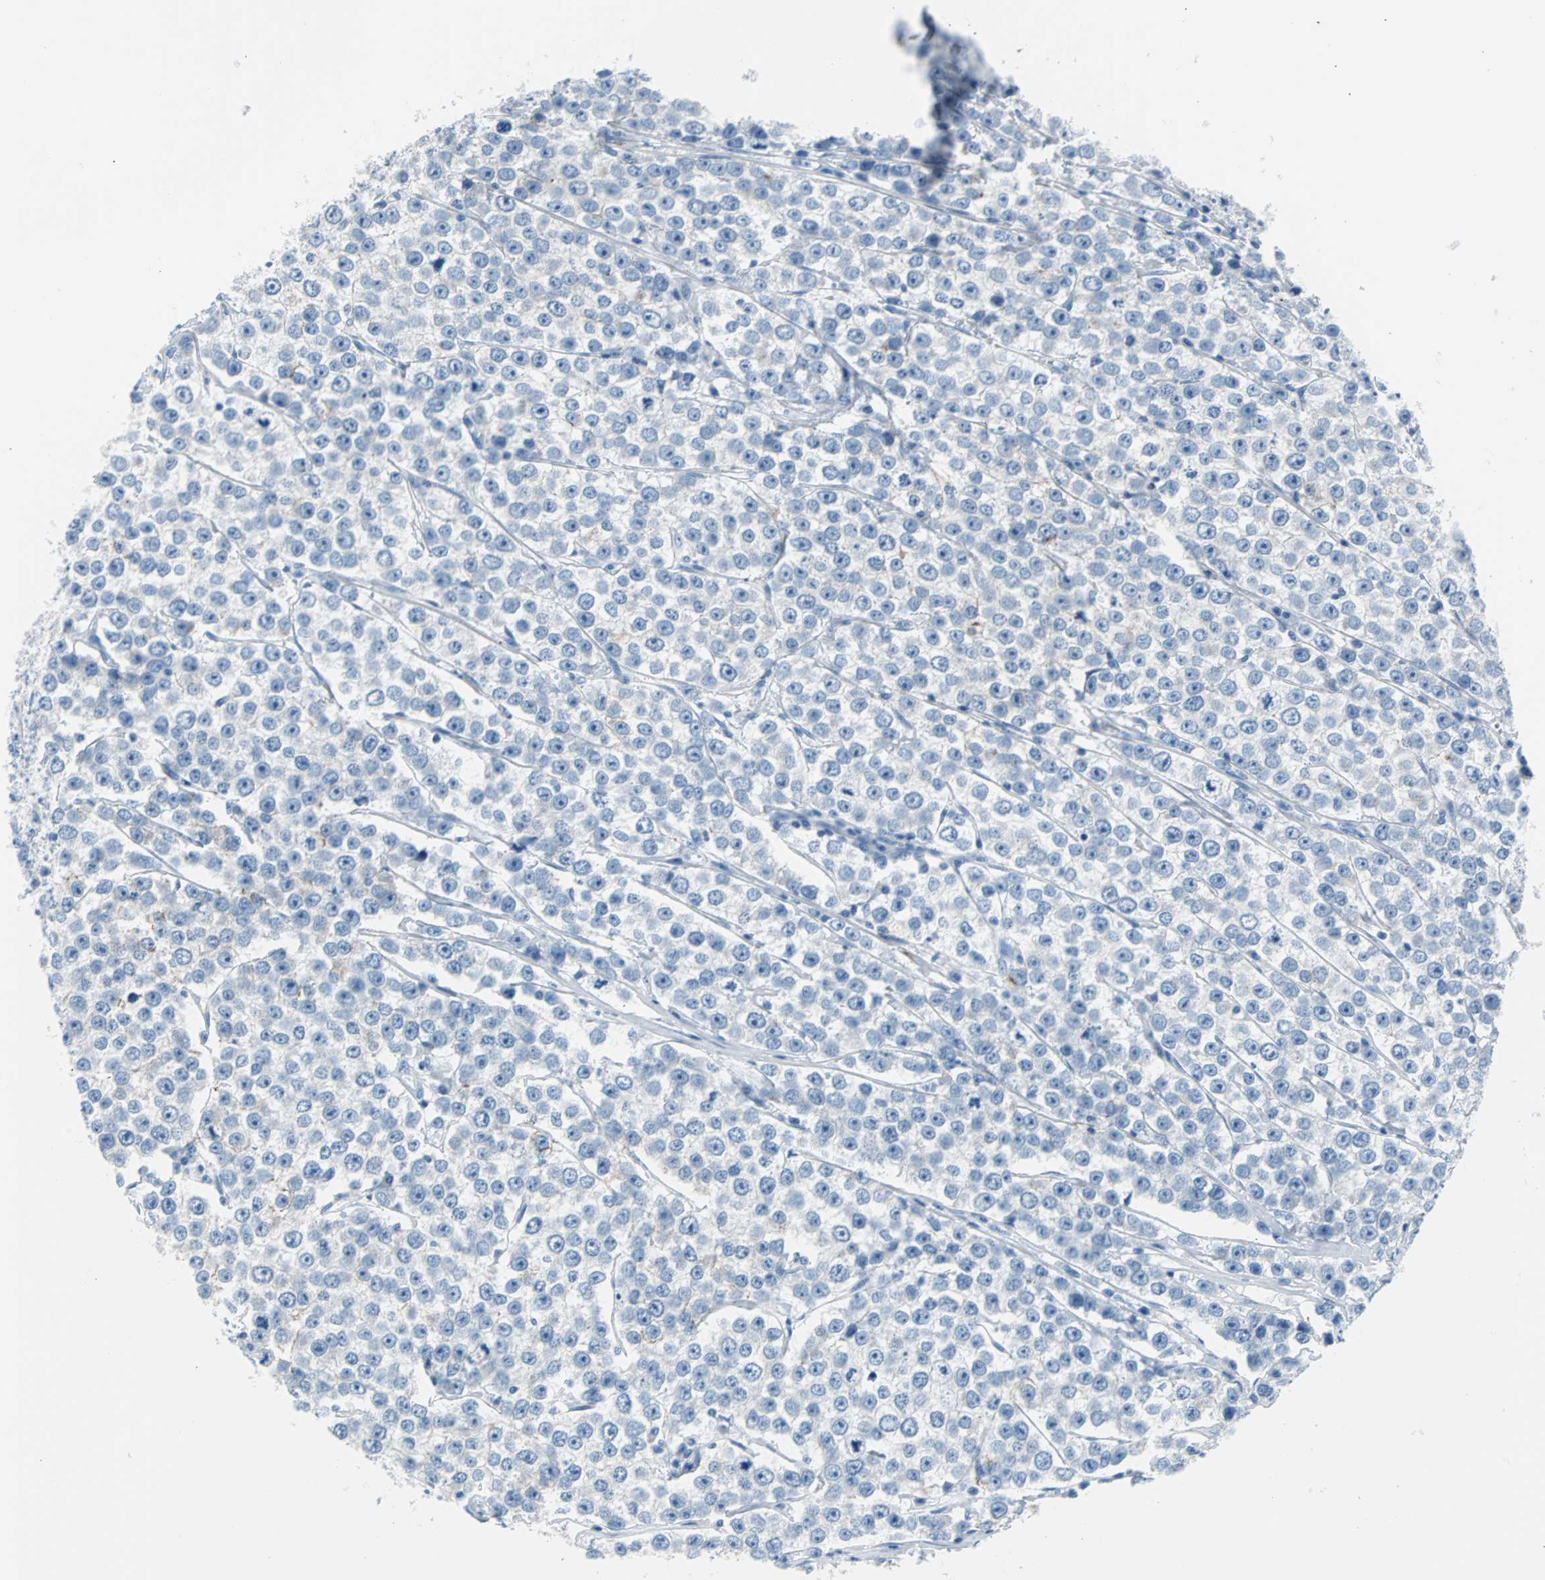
{"staining": {"intensity": "strong", "quantity": "<25%", "location": "cytoplasmic/membranous"}, "tissue": "testis cancer", "cell_type": "Tumor cells", "image_type": "cancer", "snomed": [{"axis": "morphology", "description": "Seminoma, NOS"}, {"axis": "morphology", "description": "Carcinoma, Embryonal, NOS"}, {"axis": "topography", "description": "Testis"}], "caption": "This image reveals immunohistochemistry staining of human testis cancer (seminoma), with medium strong cytoplasmic/membranous expression in about <25% of tumor cells.", "gene": "KRT7", "patient": {"sex": "male", "age": 52}}